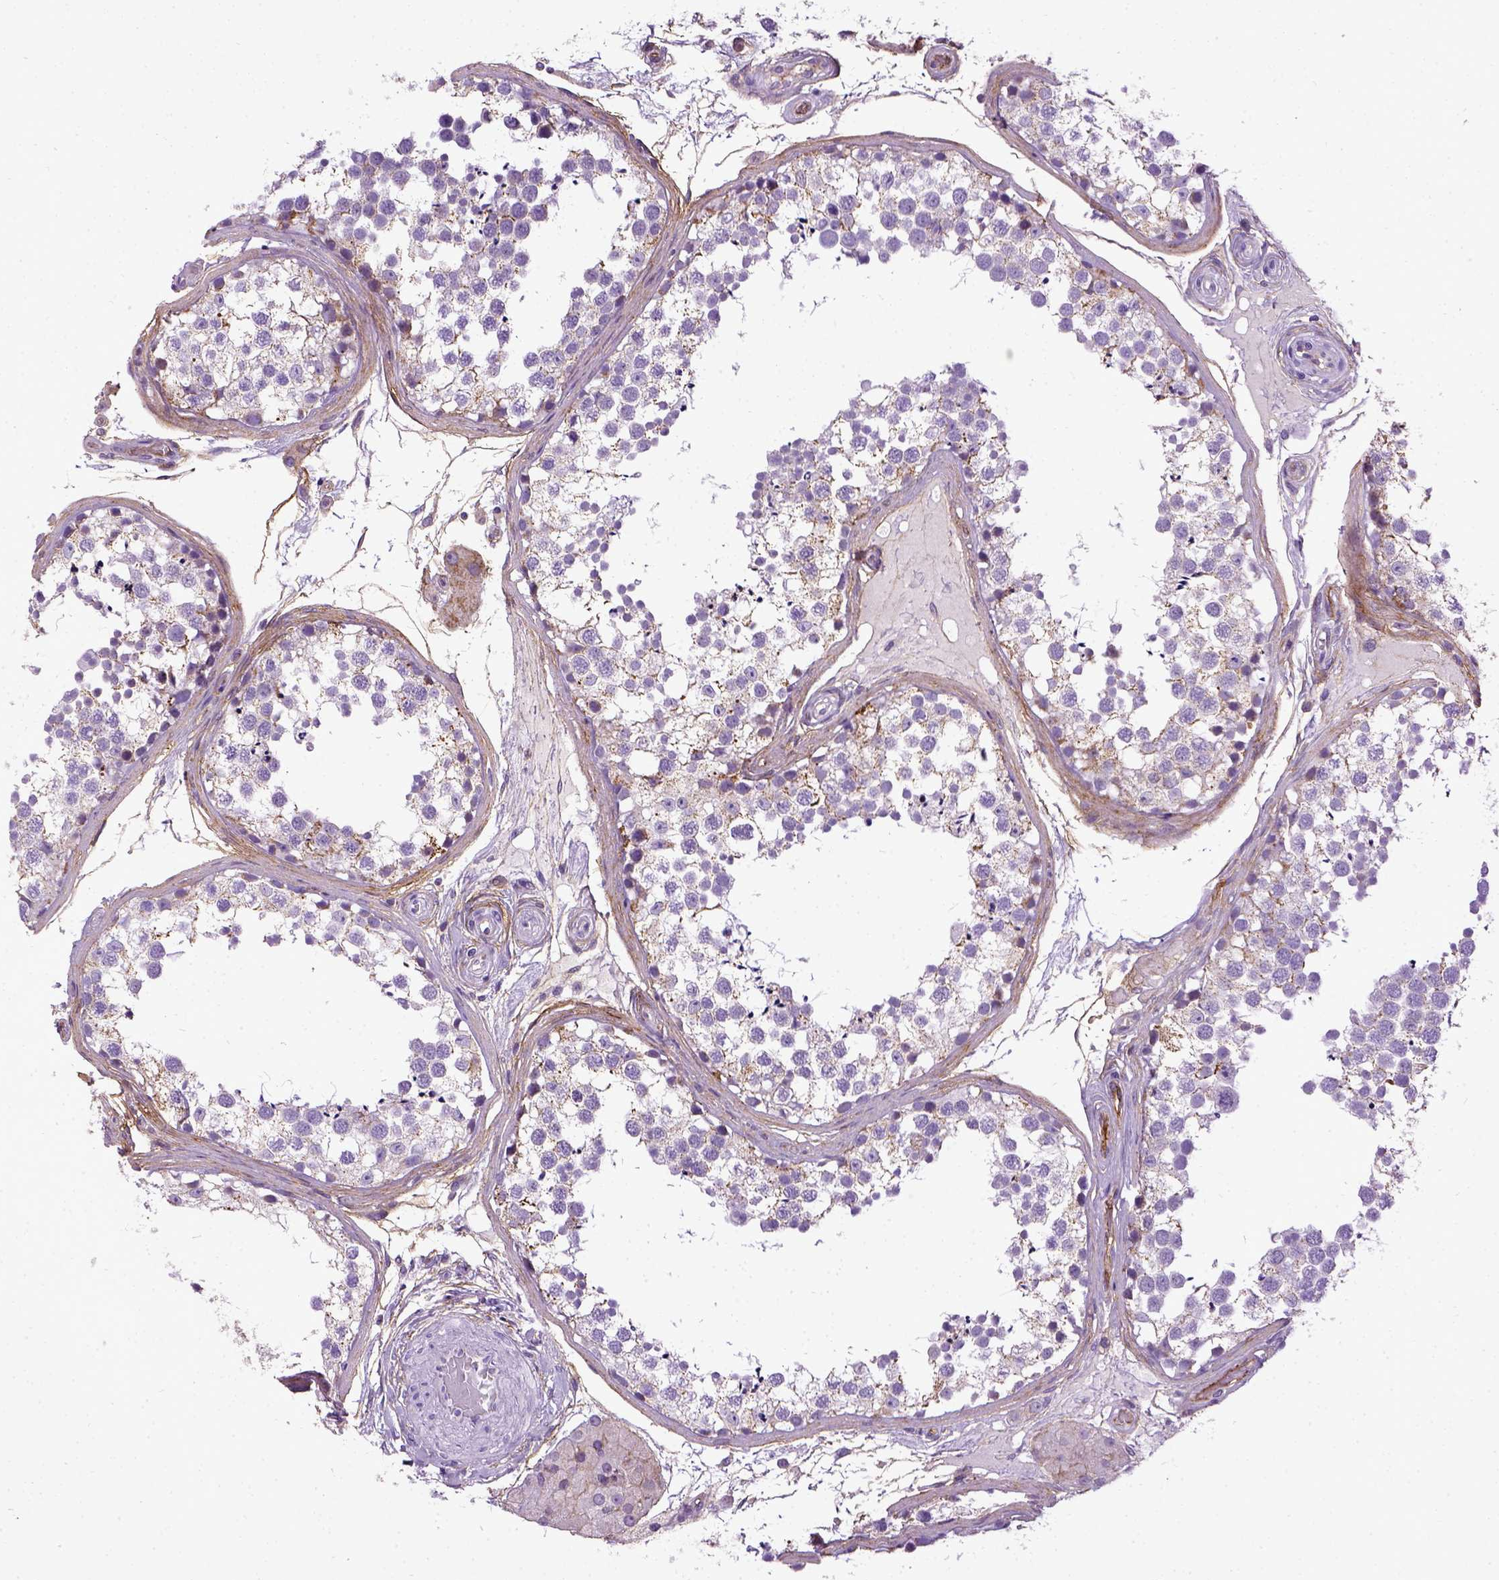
{"staining": {"intensity": "negative", "quantity": "none", "location": "none"}, "tissue": "testis", "cell_type": "Cells in seminiferous ducts", "image_type": "normal", "snomed": [{"axis": "morphology", "description": "Normal tissue, NOS"}, {"axis": "morphology", "description": "Seminoma, NOS"}, {"axis": "topography", "description": "Testis"}], "caption": "IHC image of benign testis: human testis stained with DAB (3,3'-diaminobenzidine) displays no significant protein positivity in cells in seminiferous ducts.", "gene": "ENG", "patient": {"sex": "male", "age": 65}}